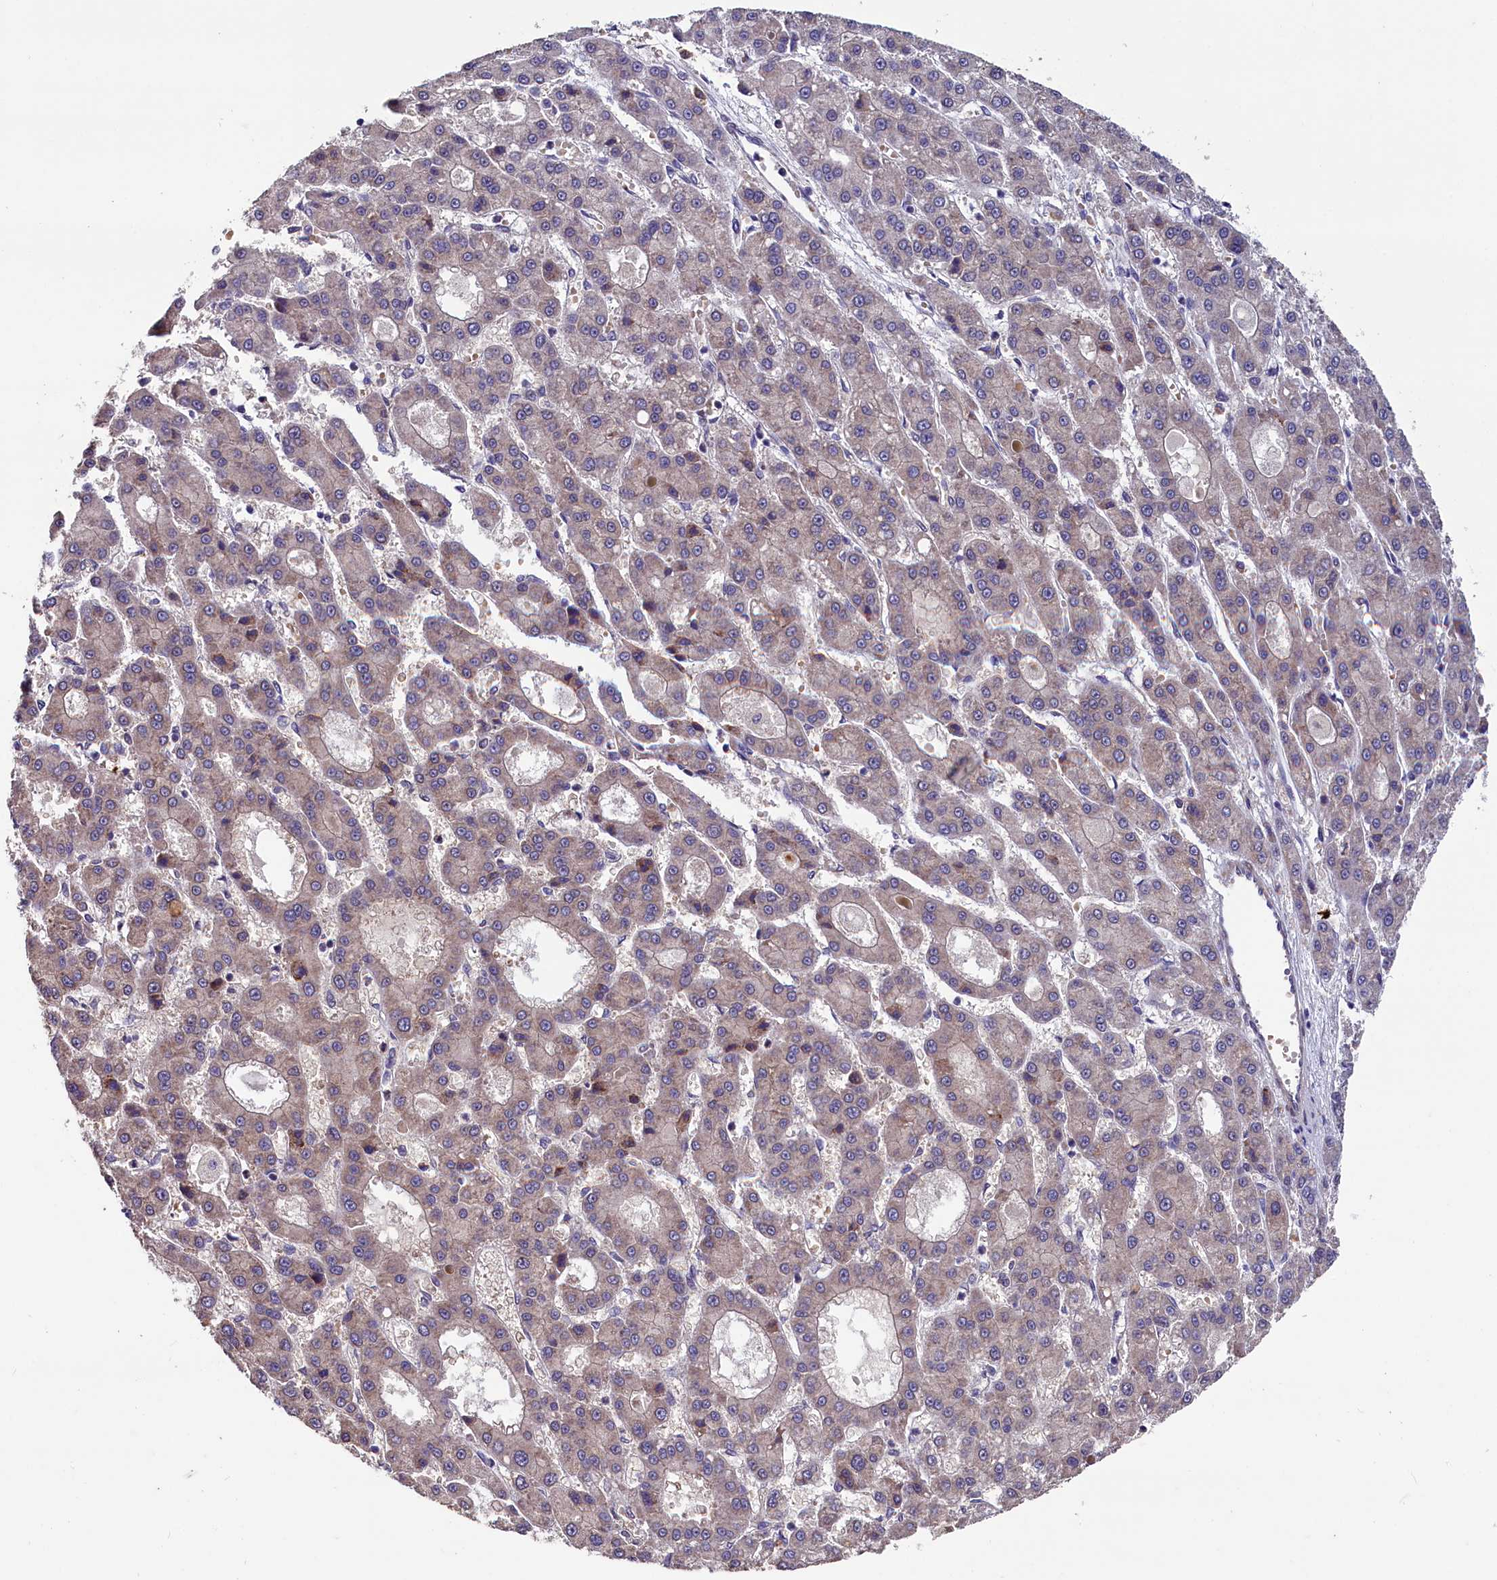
{"staining": {"intensity": "weak", "quantity": ">75%", "location": "cytoplasmic/membranous"}, "tissue": "liver cancer", "cell_type": "Tumor cells", "image_type": "cancer", "snomed": [{"axis": "morphology", "description": "Carcinoma, Hepatocellular, NOS"}, {"axis": "topography", "description": "Liver"}], "caption": "Immunohistochemical staining of human hepatocellular carcinoma (liver) shows weak cytoplasmic/membranous protein staining in about >75% of tumor cells. The protein of interest is shown in brown color, while the nuclei are stained blue.", "gene": "SLC39A6", "patient": {"sex": "male", "age": 70}}